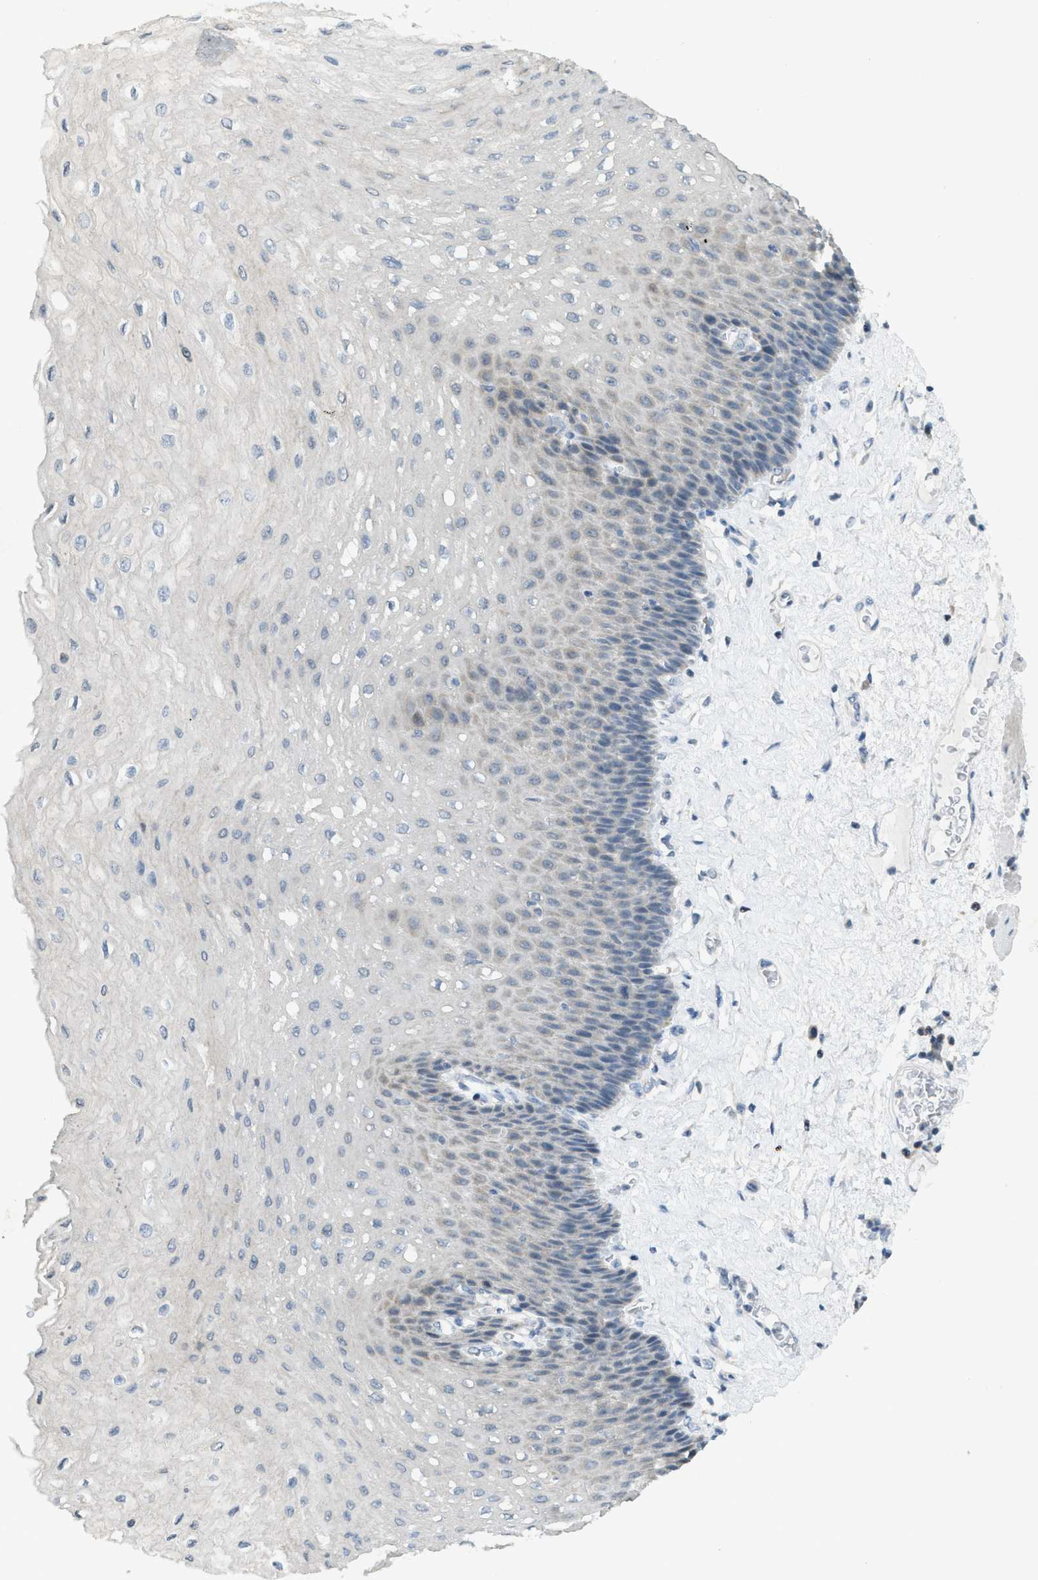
{"staining": {"intensity": "negative", "quantity": "none", "location": "none"}, "tissue": "esophagus", "cell_type": "Squamous epithelial cells", "image_type": "normal", "snomed": [{"axis": "morphology", "description": "Normal tissue, NOS"}, {"axis": "topography", "description": "Esophagus"}], "caption": "Squamous epithelial cells show no significant protein positivity in normal esophagus. (DAB immunohistochemistry, high magnification).", "gene": "TXNDC2", "patient": {"sex": "female", "age": 72}}